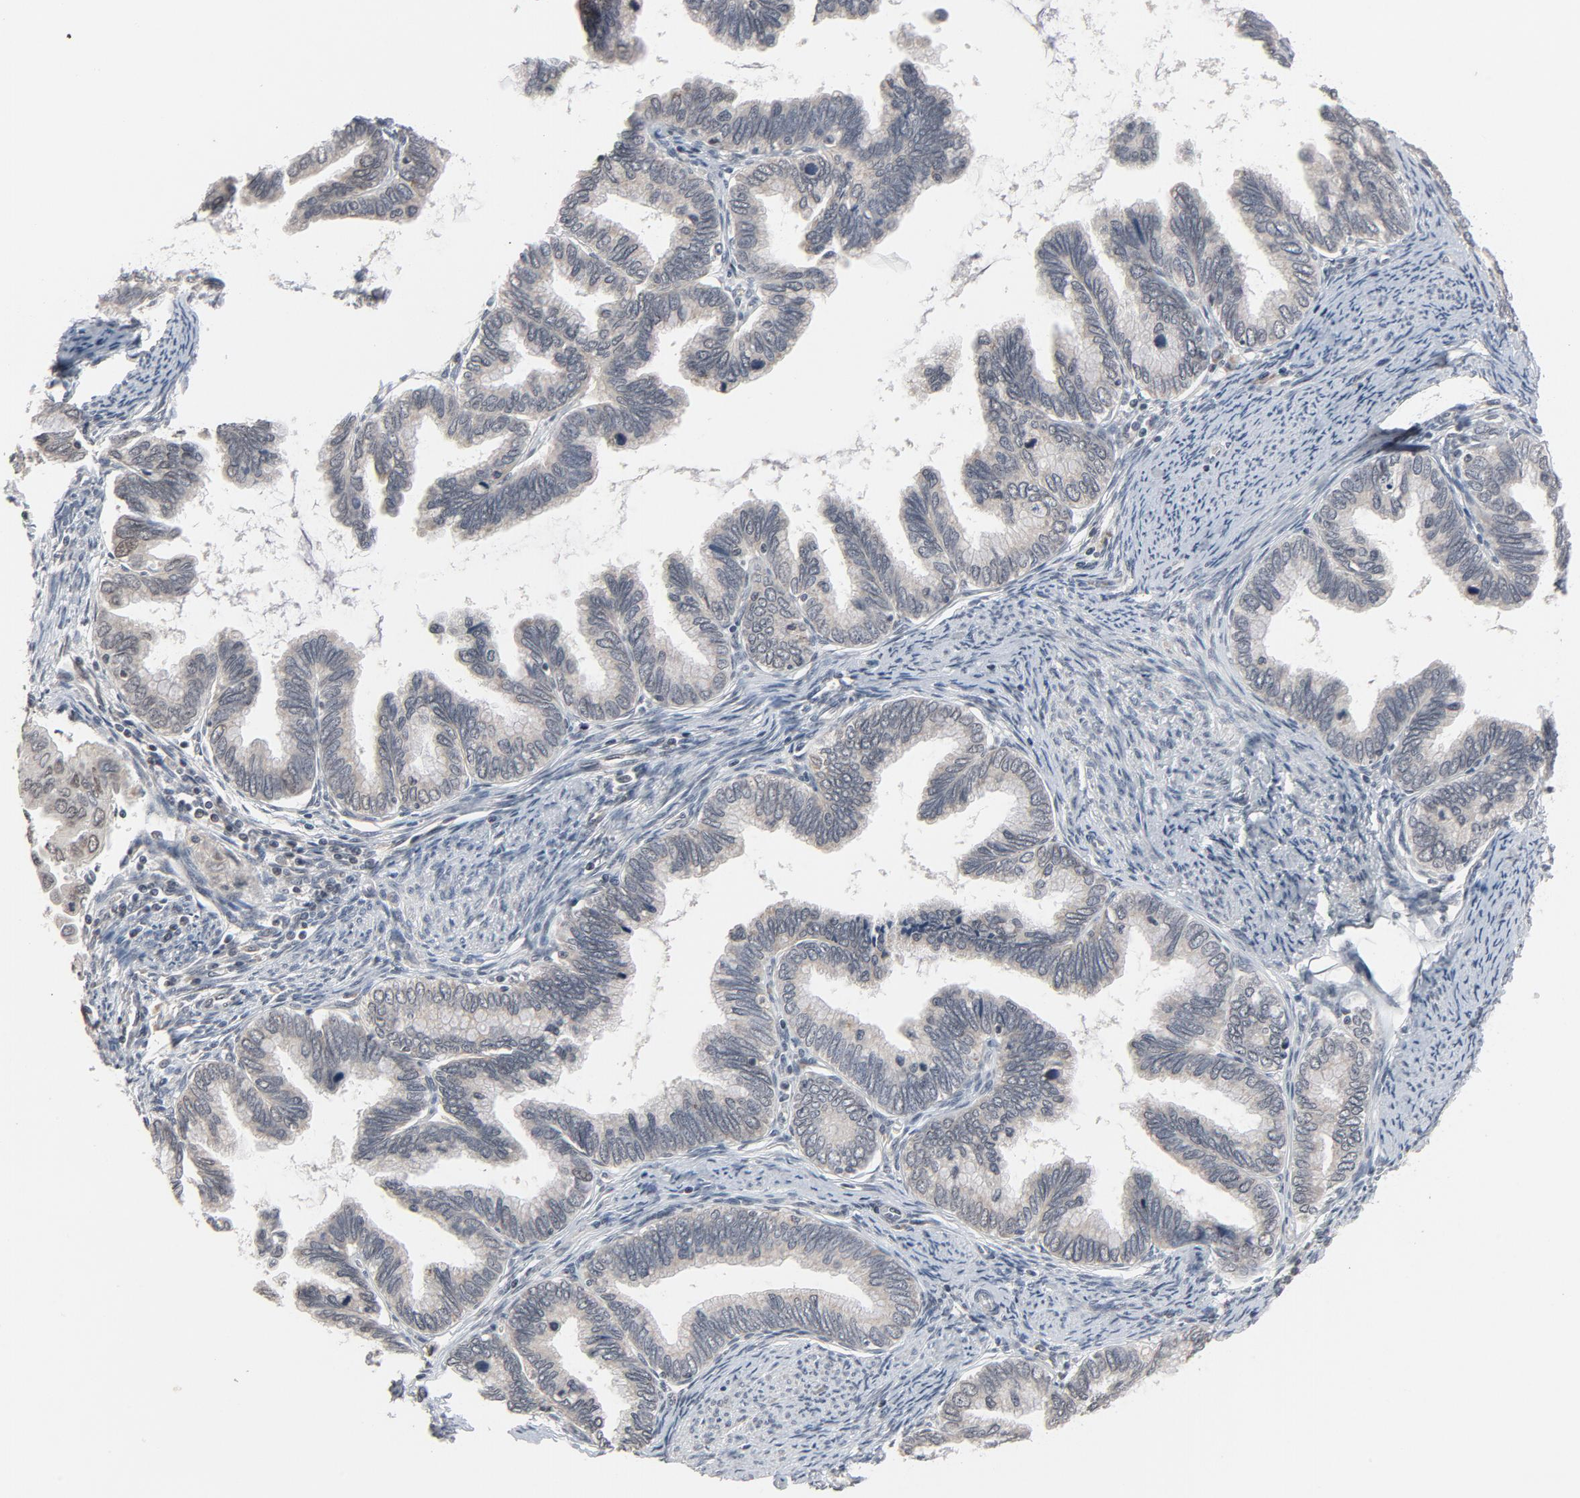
{"staining": {"intensity": "negative", "quantity": "none", "location": "none"}, "tissue": "cervical cancer", "cell_type": "Tumor cells", "image_type": "cancer", "snomed": [{"axis": "morphology", "description": "Adenocarcinoma, NOS"}, {"axis": "topography", "description": "Cervix"}], "caption": "Tumor cells show no significant positivity in adenocarcinoma (cervical). (IHC, brightfield microscopy, high magnification).", "gene": "MT3", "patient": {"sex": "female", "age": 49}}